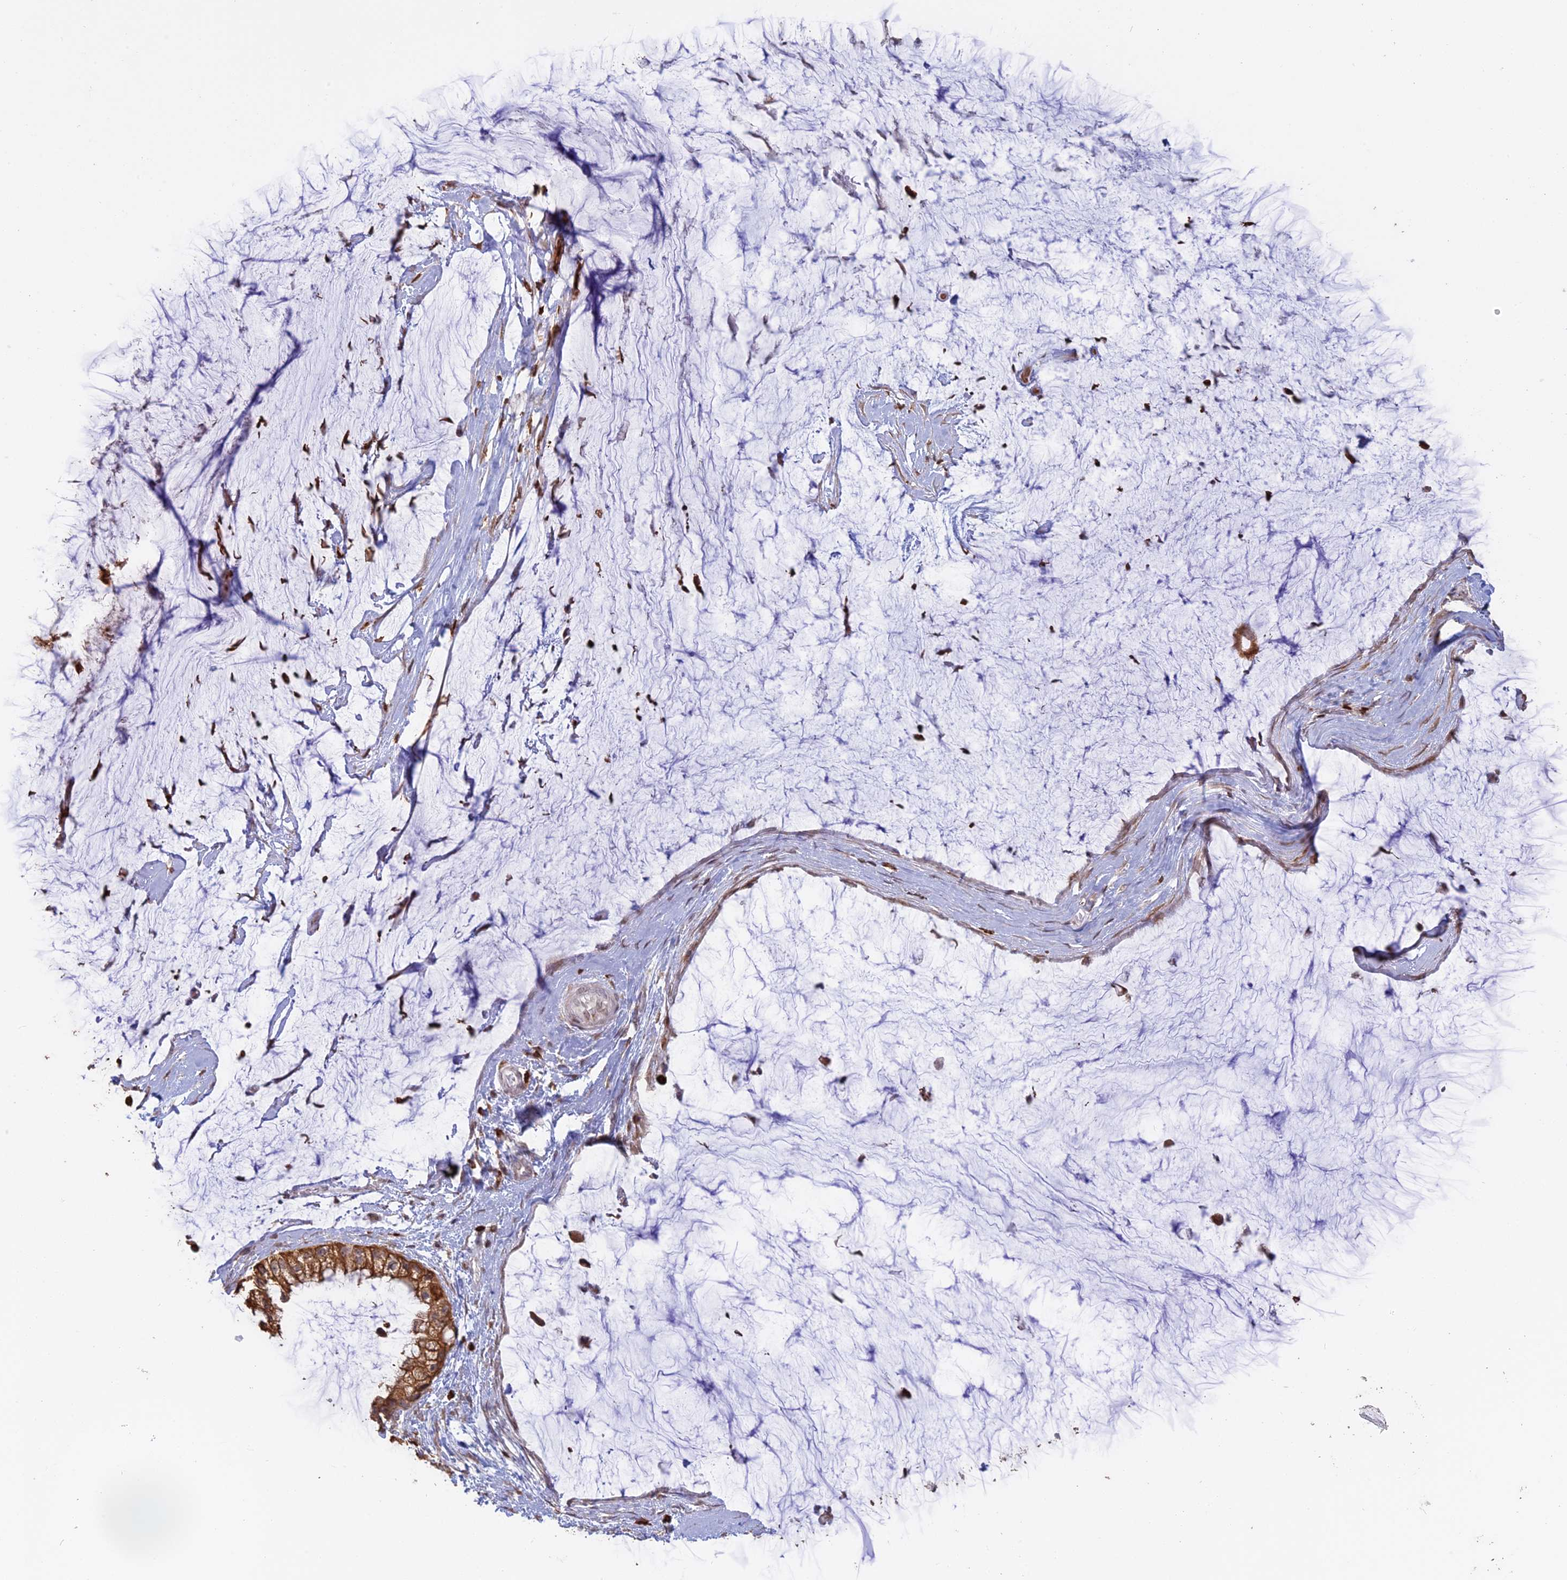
{"staining": {"intensity": "moderate", "quantity": ">75%", "location": "cytoplasmic/membranous"}, "tissue": "ovarian cancer", "cell_type": "Tumor cells", "image_type": "cancer", "snomed": [{"axis": "morphology", "description": "Cystadenocarcinoma, mucinous, NOS"}, {"axis": "topography", "description": "Ovary"}], "caption": "Approximately >75% of tumor cells in human ovarian cancer exhibit moderate cytoplasmic/membranous protein expression as visualized by brown immunohistochemical staining.", "gene": "APOBR", "patient": {"sex": "female", "age": 39}}